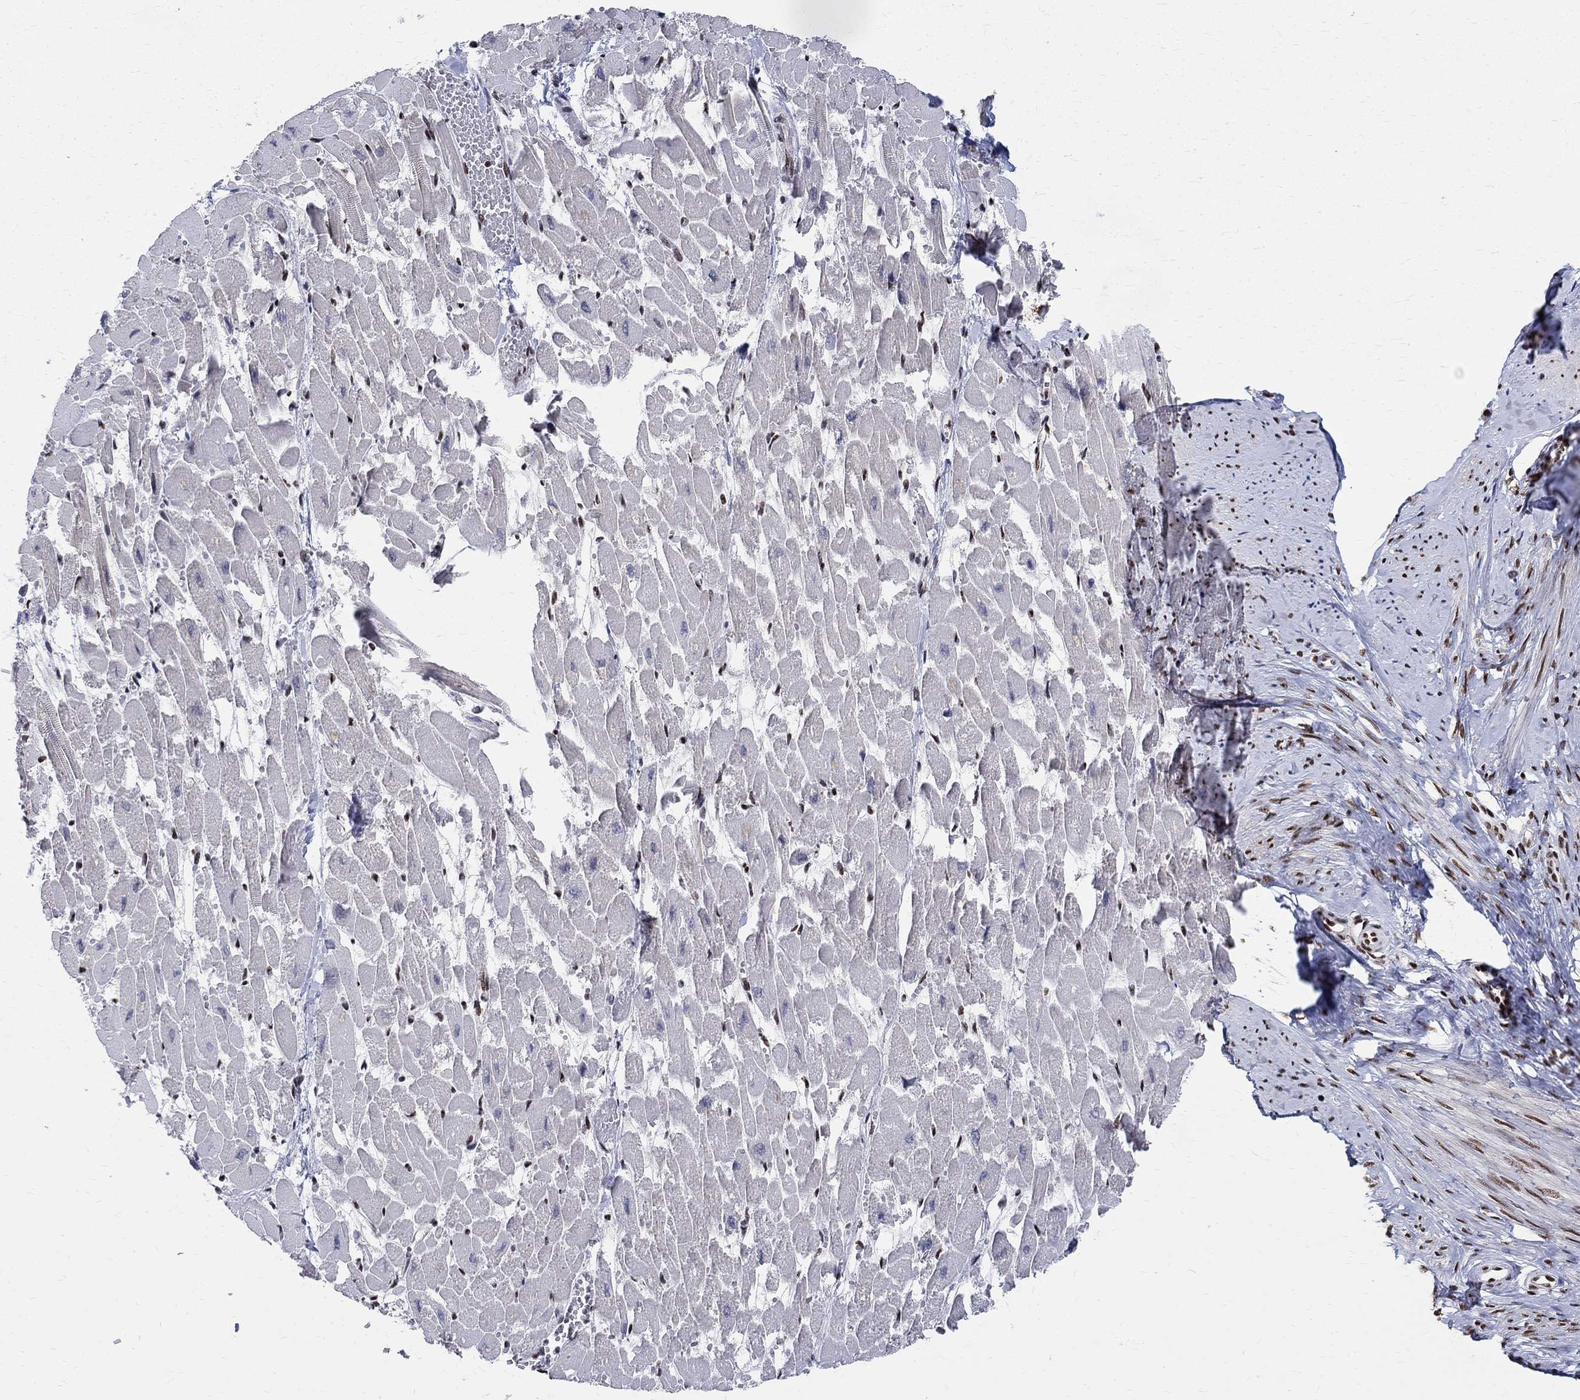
{"staining": {"intensity": "strong", "quantity": "25%-75%", "location": "nuclear"}, "tissue": "heart muscle", "cell_type": "Cardiomyocytes", "image_type": "normal", "snomed": [{"axis": "morphology", "description": "Normal tissue, NOS"}, {"axis": "topography", "description": "Heart"}], "caption": "A photomicrograph of heart muscle stained for a protein reveals strong nuclear brown staining in cardiomyocytes. (Brightfield microscopy of DAB IHC at high magnification).", "gene": "FBXO16", "patient": {"sex": "female", "age": 52}}